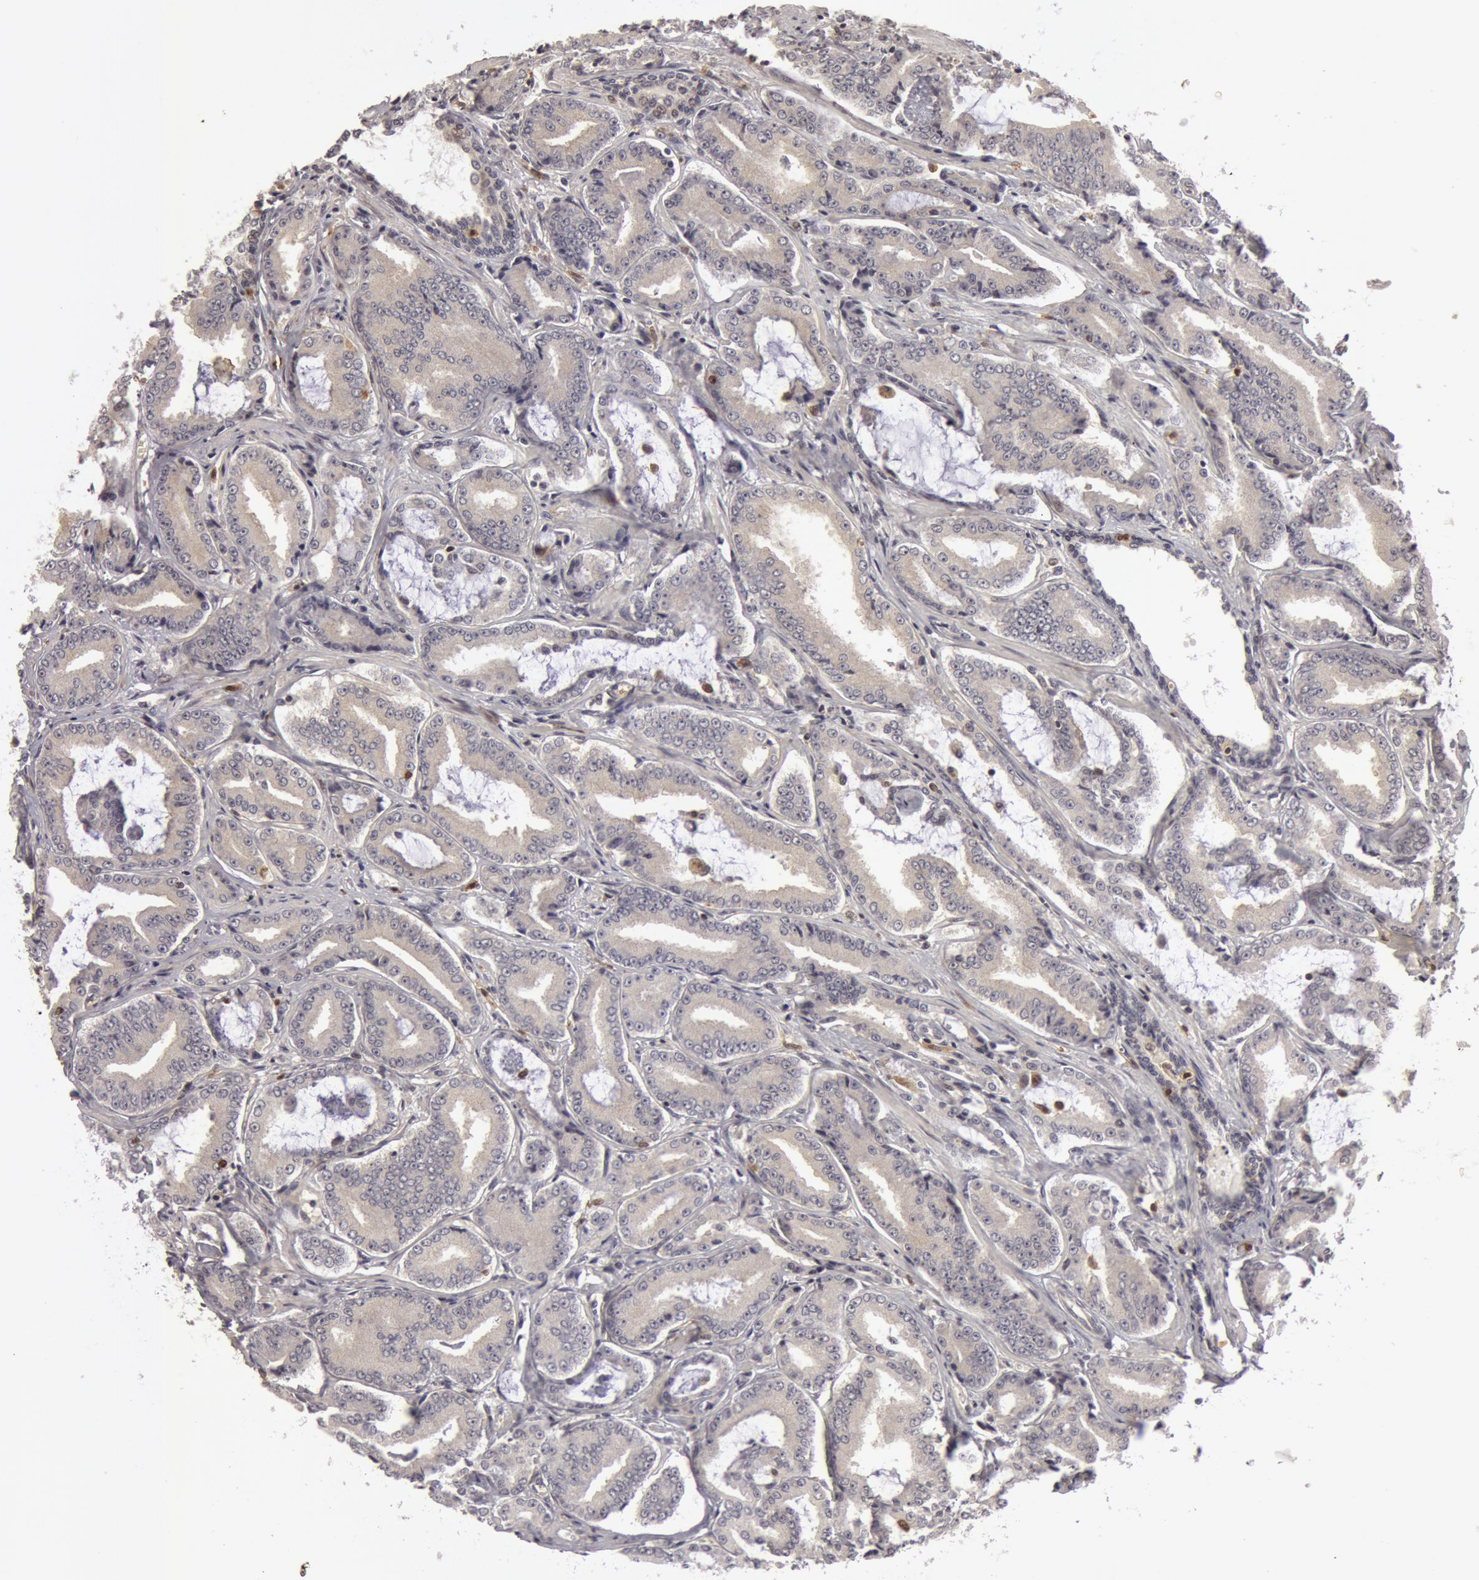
{"staining": {"intensity": "negative", "quantity": "none", "location": "none"}, "tissue": "prostate cancer", "cell_type": "Tumor cells", "image_type": "cancer", "snomed": [{"axis": "morphology", "description": "Adenocarcinoma, Low grade"}, {"axis": "topography", "description": "Prostate"}], "caption": "DAB immunohistochemical staining of human low-grade adenocarcinoma (prostate) exhibits no significant staining in tumor cells.", "gene": "OASL", "patient": {"sex": "male", "age": 65}}